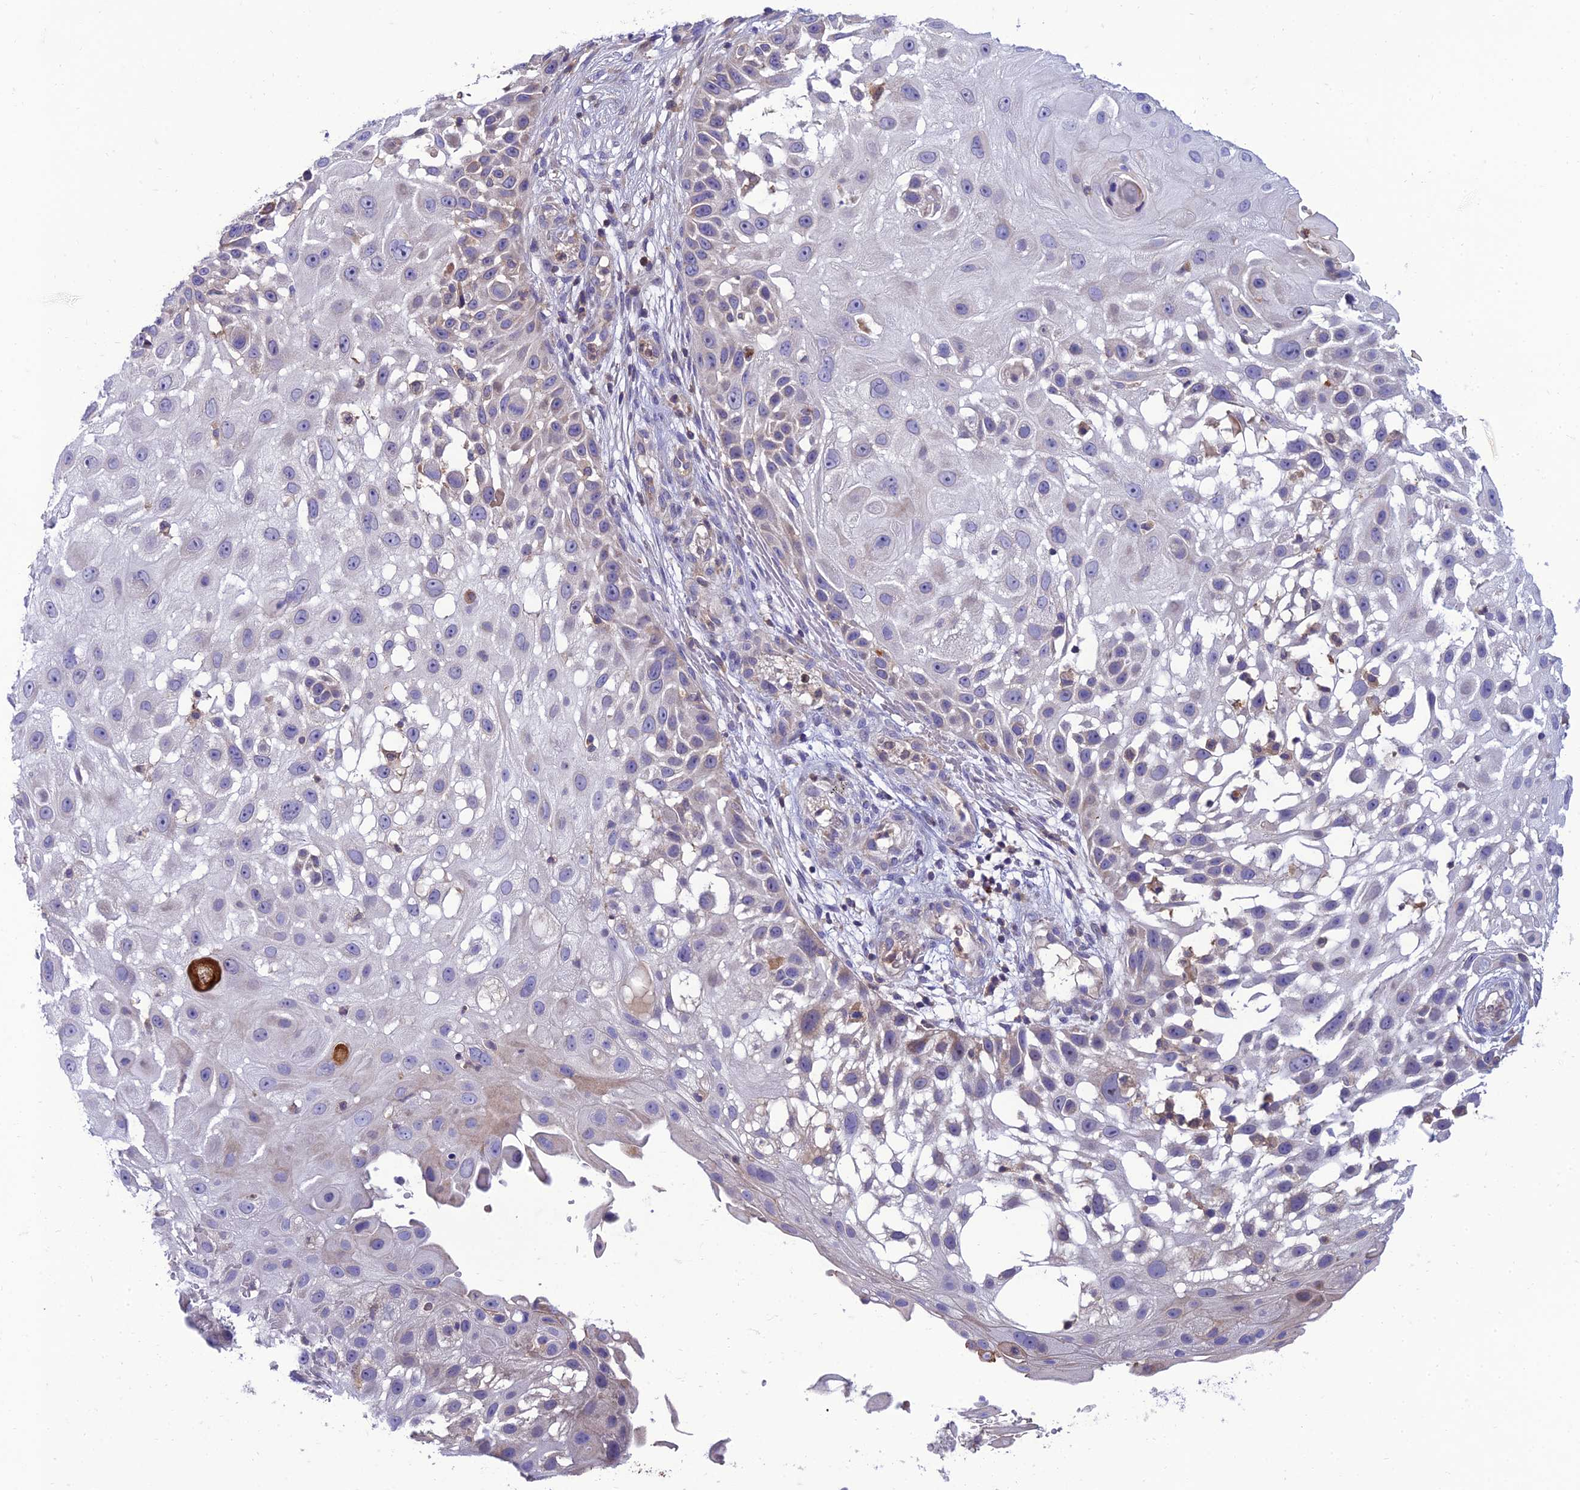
{"staining": {"intensity": "weak", "quantity": "<25%", "location": "cytoplasmic/membranous"}, "tissue": "skin cancer", "cell_type": "Tumor cells", "image_type": "cancer", "snomed": [{"axis": "morphology", "description": "Squamous cell carcinoma, NOS"}, {"axis": "topography", "description": "Skin"}], "caption": "Immunohistochemistry (IHC) photomicrograph of human squamous cell carcinoma (skin) stained for a protein (brown), which displays no positivity in tumor cells.", "gene": "IRAK3", "patient": {"sex": "female", "age": 44}}